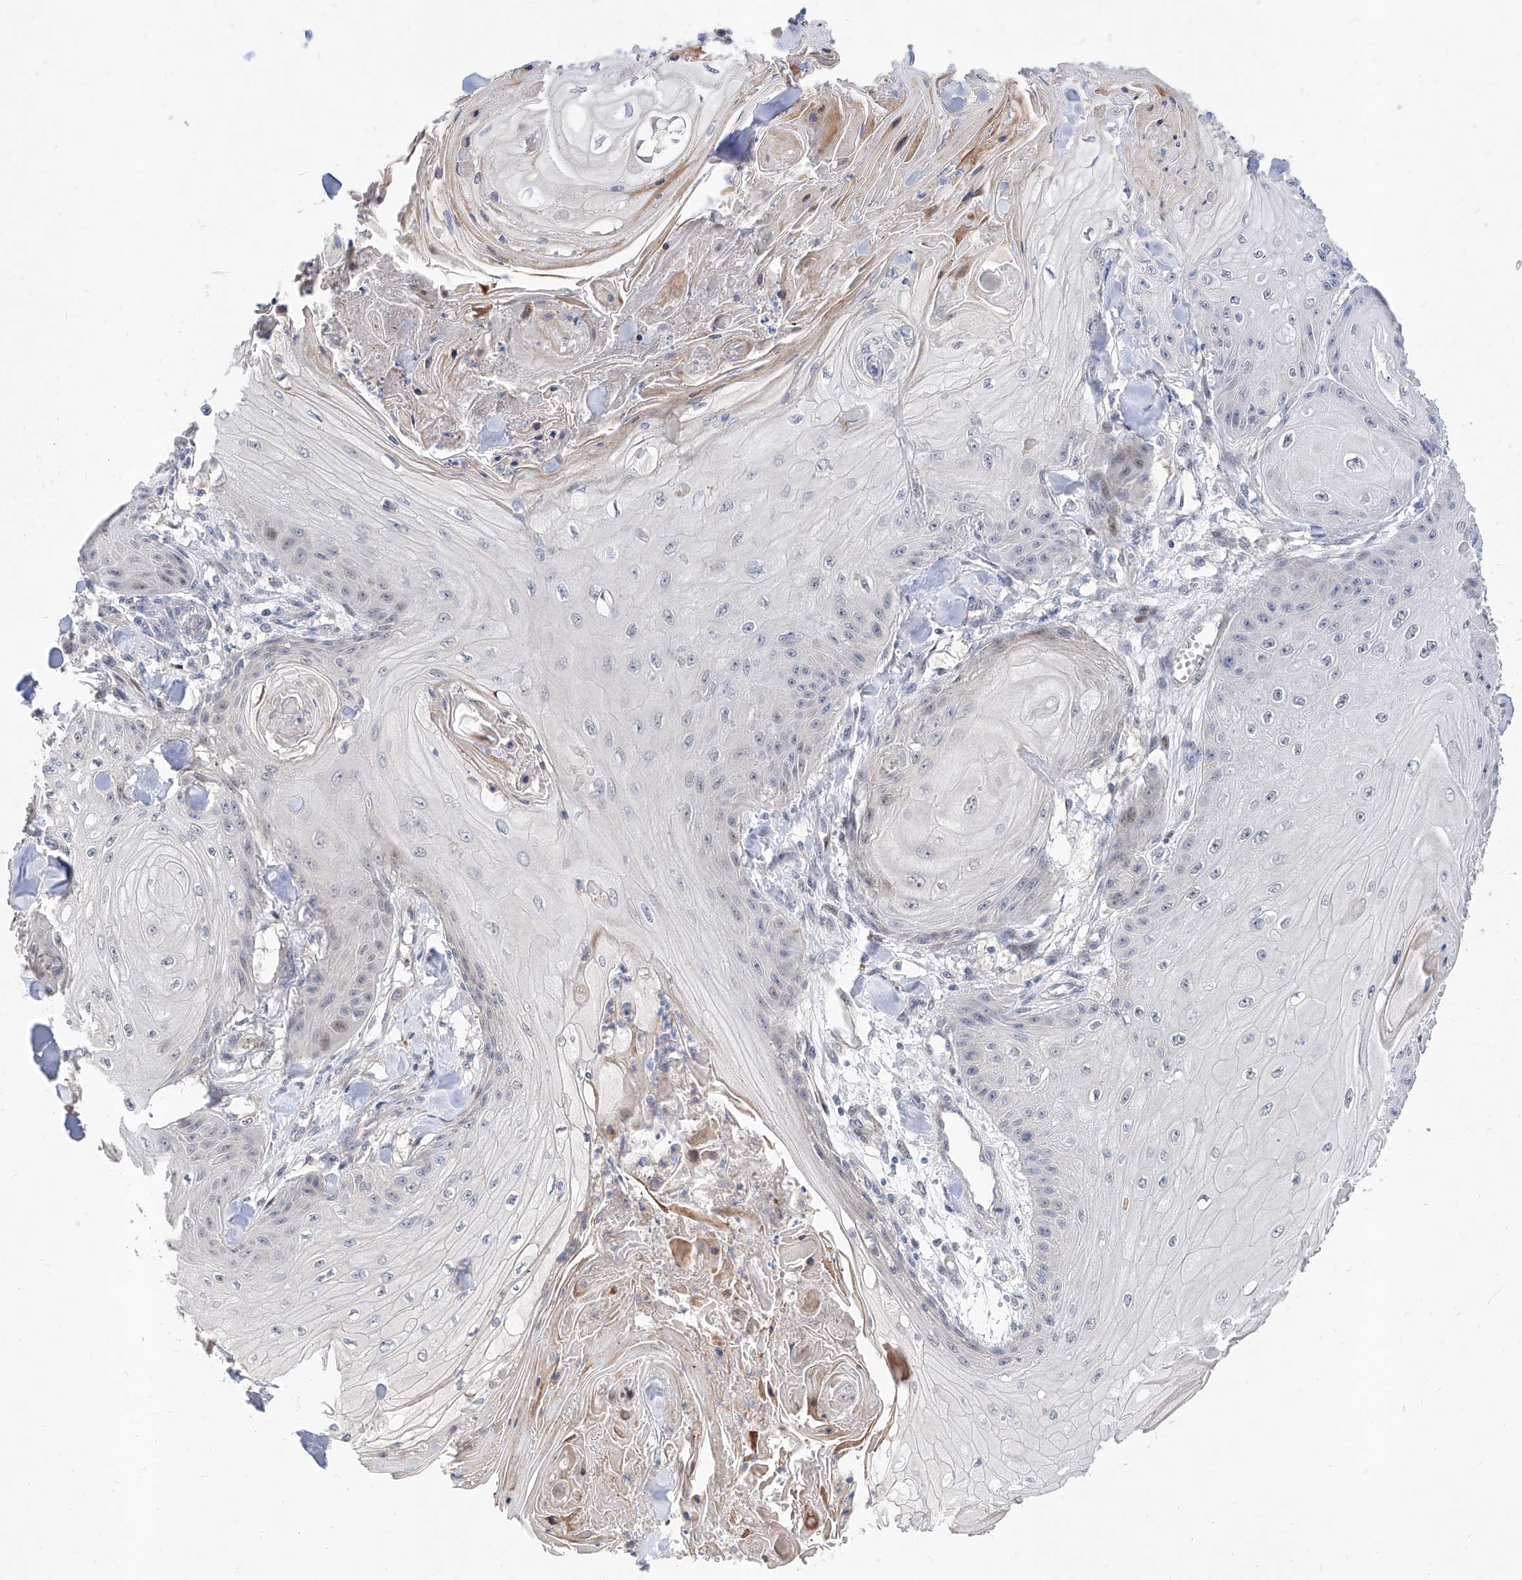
{"staining": {"intensity": "negative", "quantity": "none", "location": "none"}, "tissue": "skin cancer", "cell_type": "Tumor cells", "image_type": "cancer", "snomed": [{"axis": "morphology", "description": "Squamous cell carcinoma, NOS"}, {"axis": "topography", "description": "Skin"}], "caption": "Squamous cell carcinoma (skin) stained for a protein using immunohistochemistry demonstrates no staining tumor cells.", "gene": "FUCA2", "patient": {"sex": "male", "age": 74}}